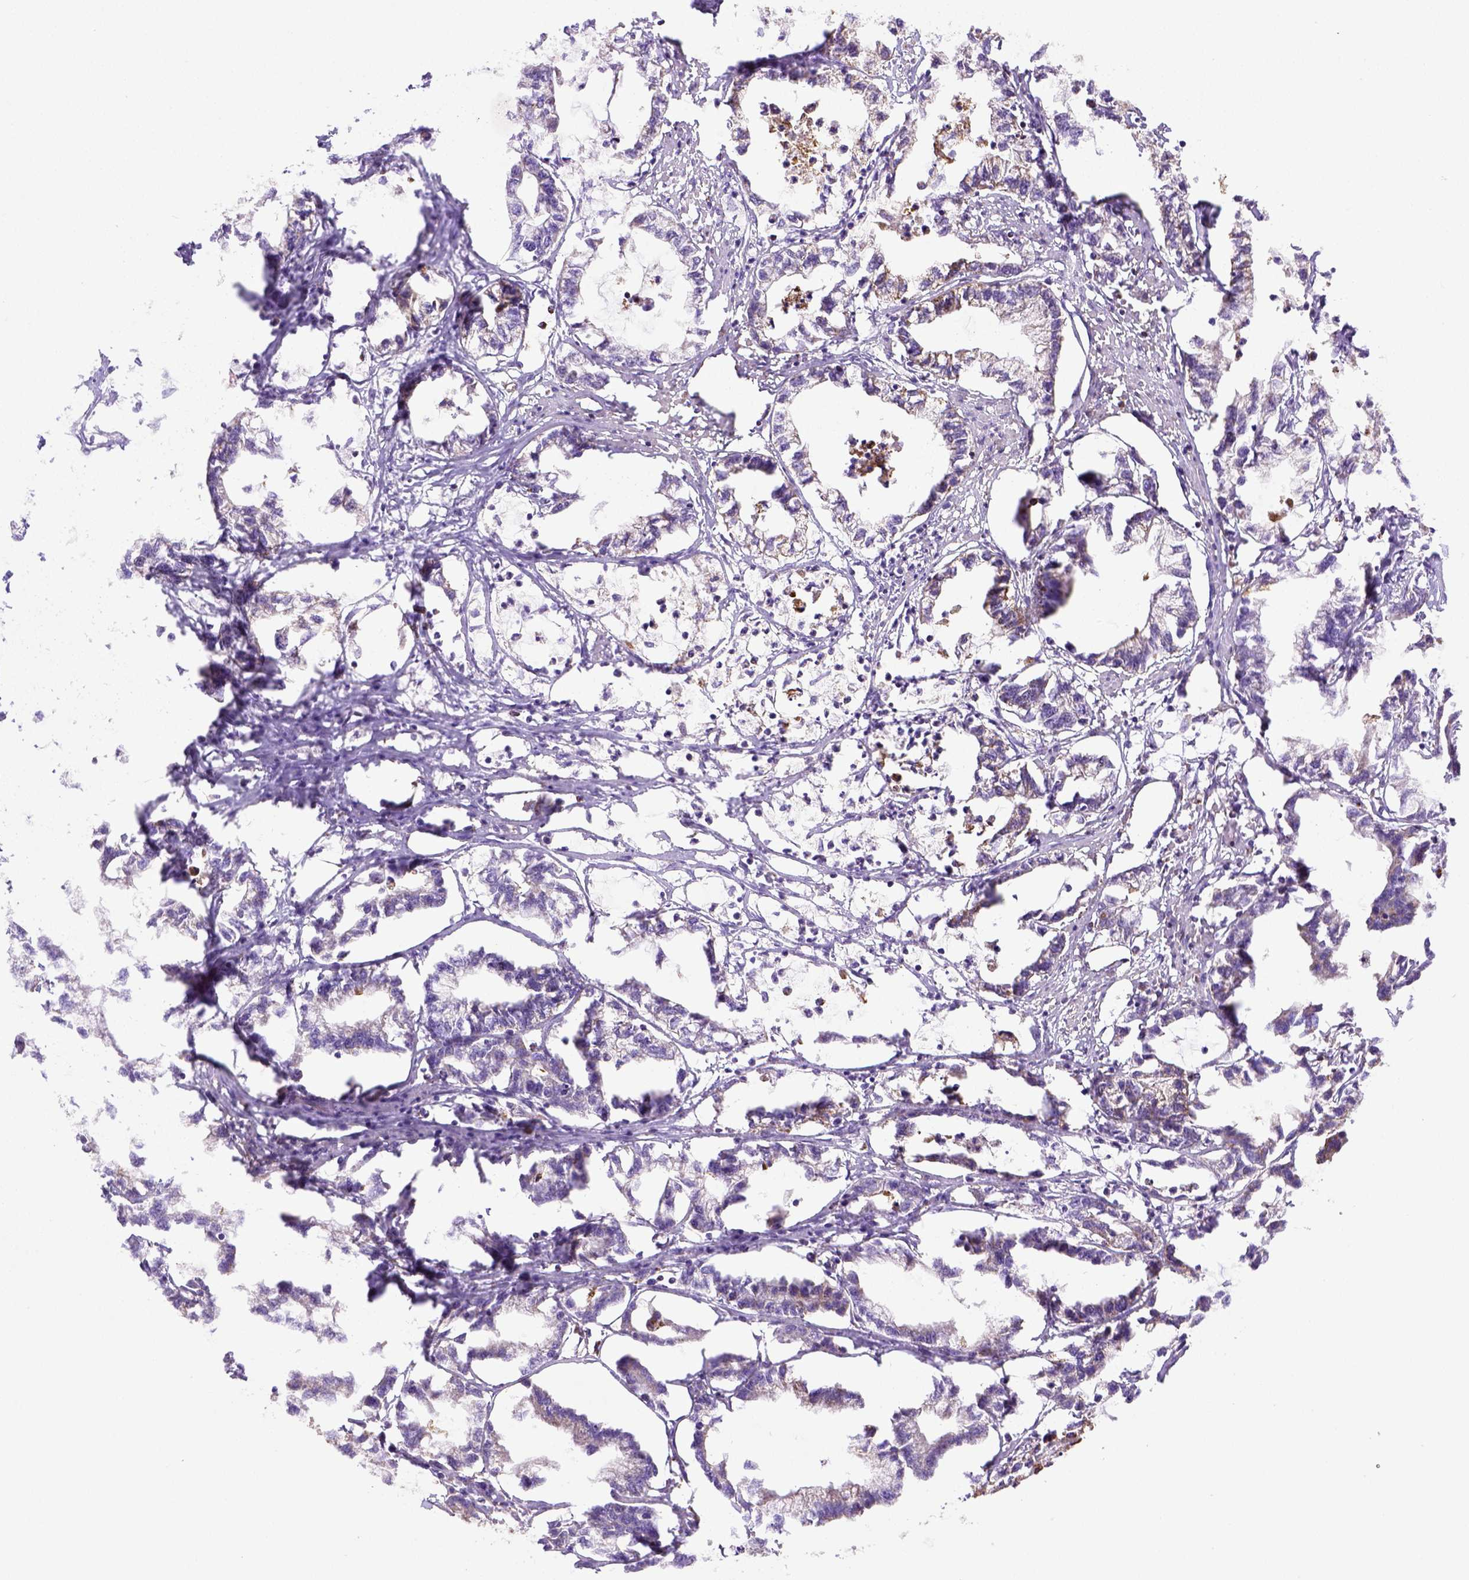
{"staining": {"intensity": "moderate", "quantity": "25%-75%", "location": "cytoplasmic/membranous"}, "tissue": "stomach cancer", "cell_type": "Tumor cells", "image_type": "cancer", "snomed": [{"axis": "morphology", "description": "Adenocarcinoma, NOS"}, {"axis": "topography", "description": "Stomach"}], "caption": "The photomicrograph displays immunohistochemical staining of stomach adenocarcinoma. There is moderate cytoplasmic/membranous staining is seen in about 25%-75% of tumor cells.", "gene": "MT-CO1", "patient": {"sex": "male", "age": 83}}